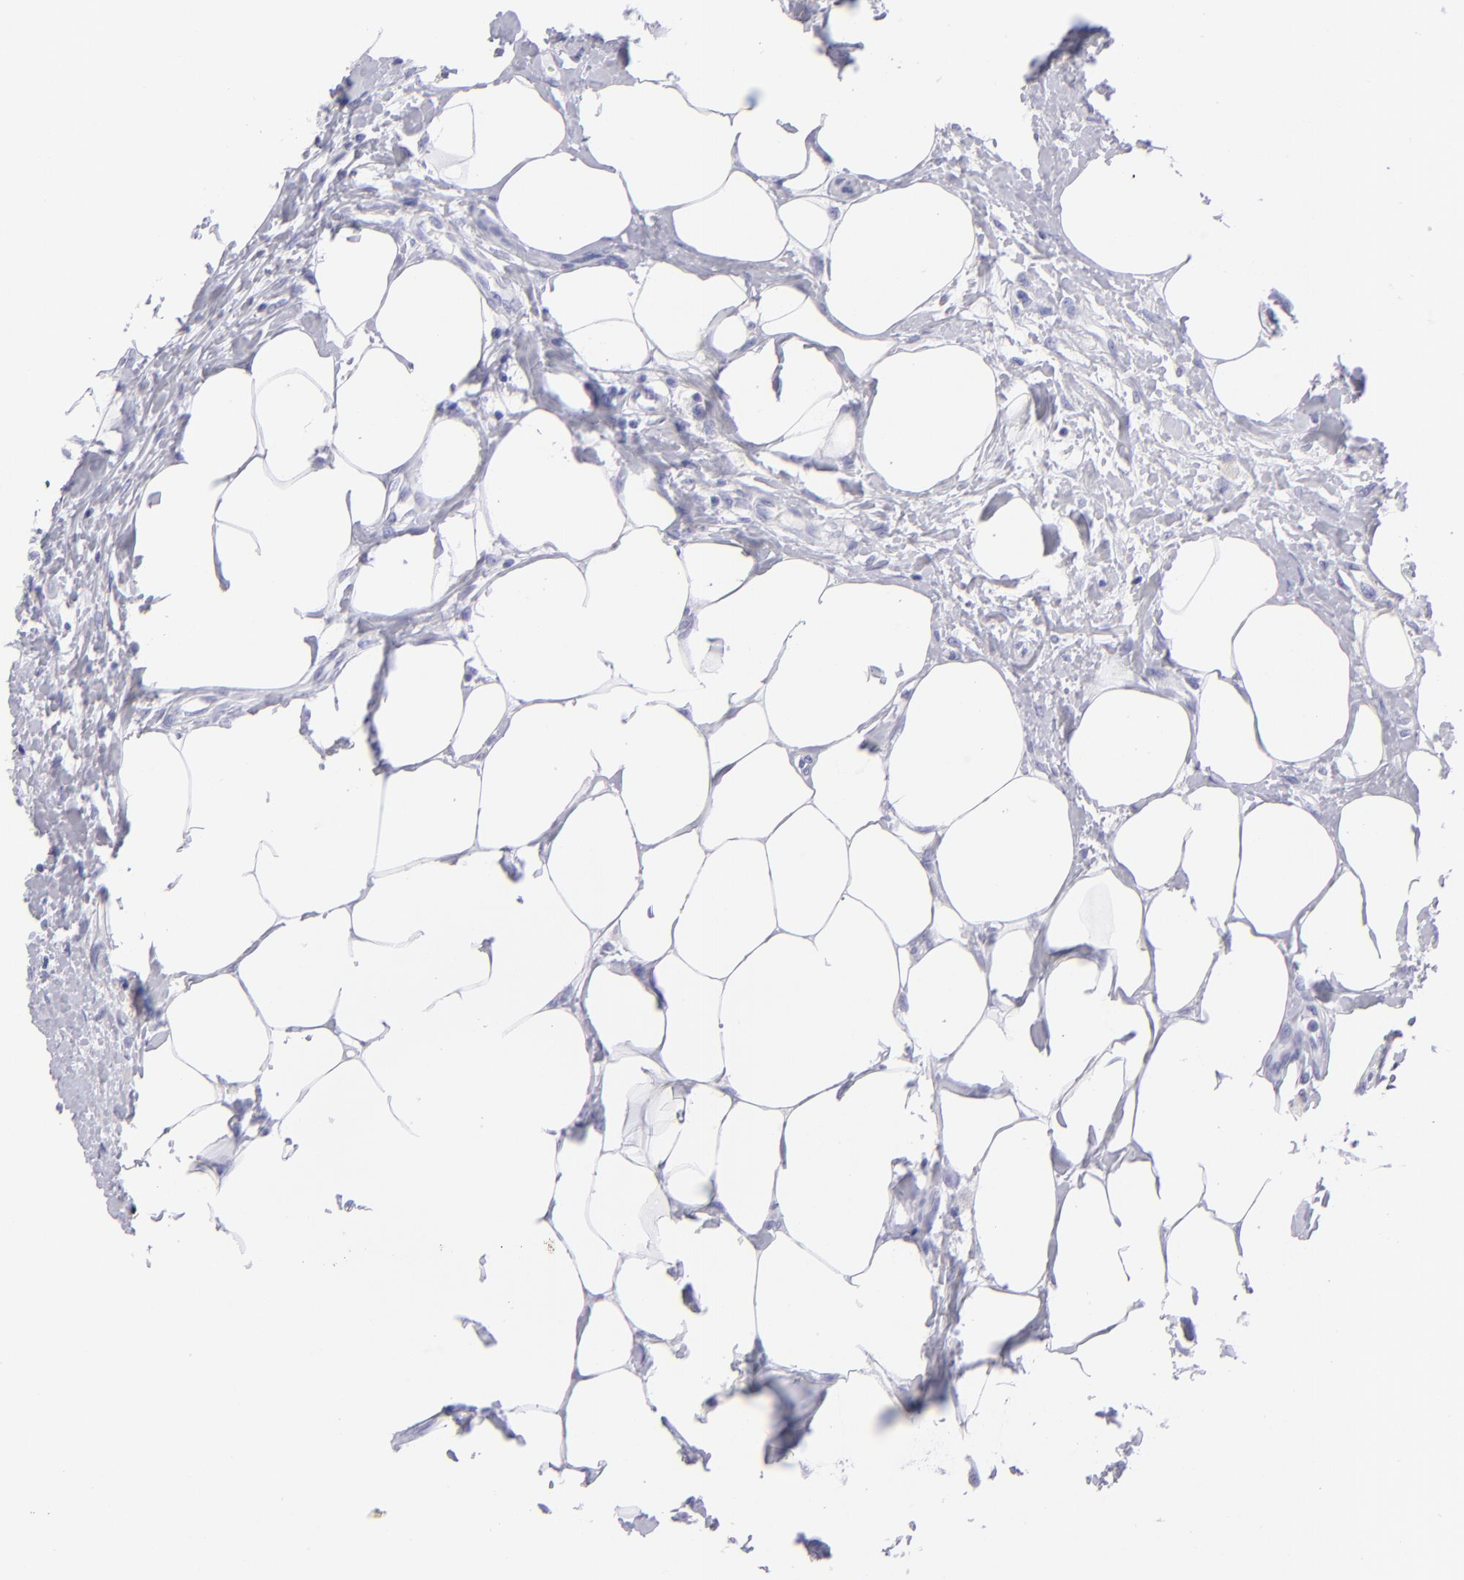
{"staining": {"intensity": "negative", "quantity": "none", "location": "none"}, "tissue": "urothelial cancer", "cell_type": "Tumor cells", "image_type": "cancer", "snomed": [{"axis": "morphology", "description": "Urothelial carcinoma, High grade"}, {"axis": "topography", "description": "Urinary bladder"}], "caption": "High-grade urothelial carcinoma stained for a protein using IHC exhibits no staining tumor cells.", "gene": "SLC1A3", "patient": {"sex": "male", "age": 56}}